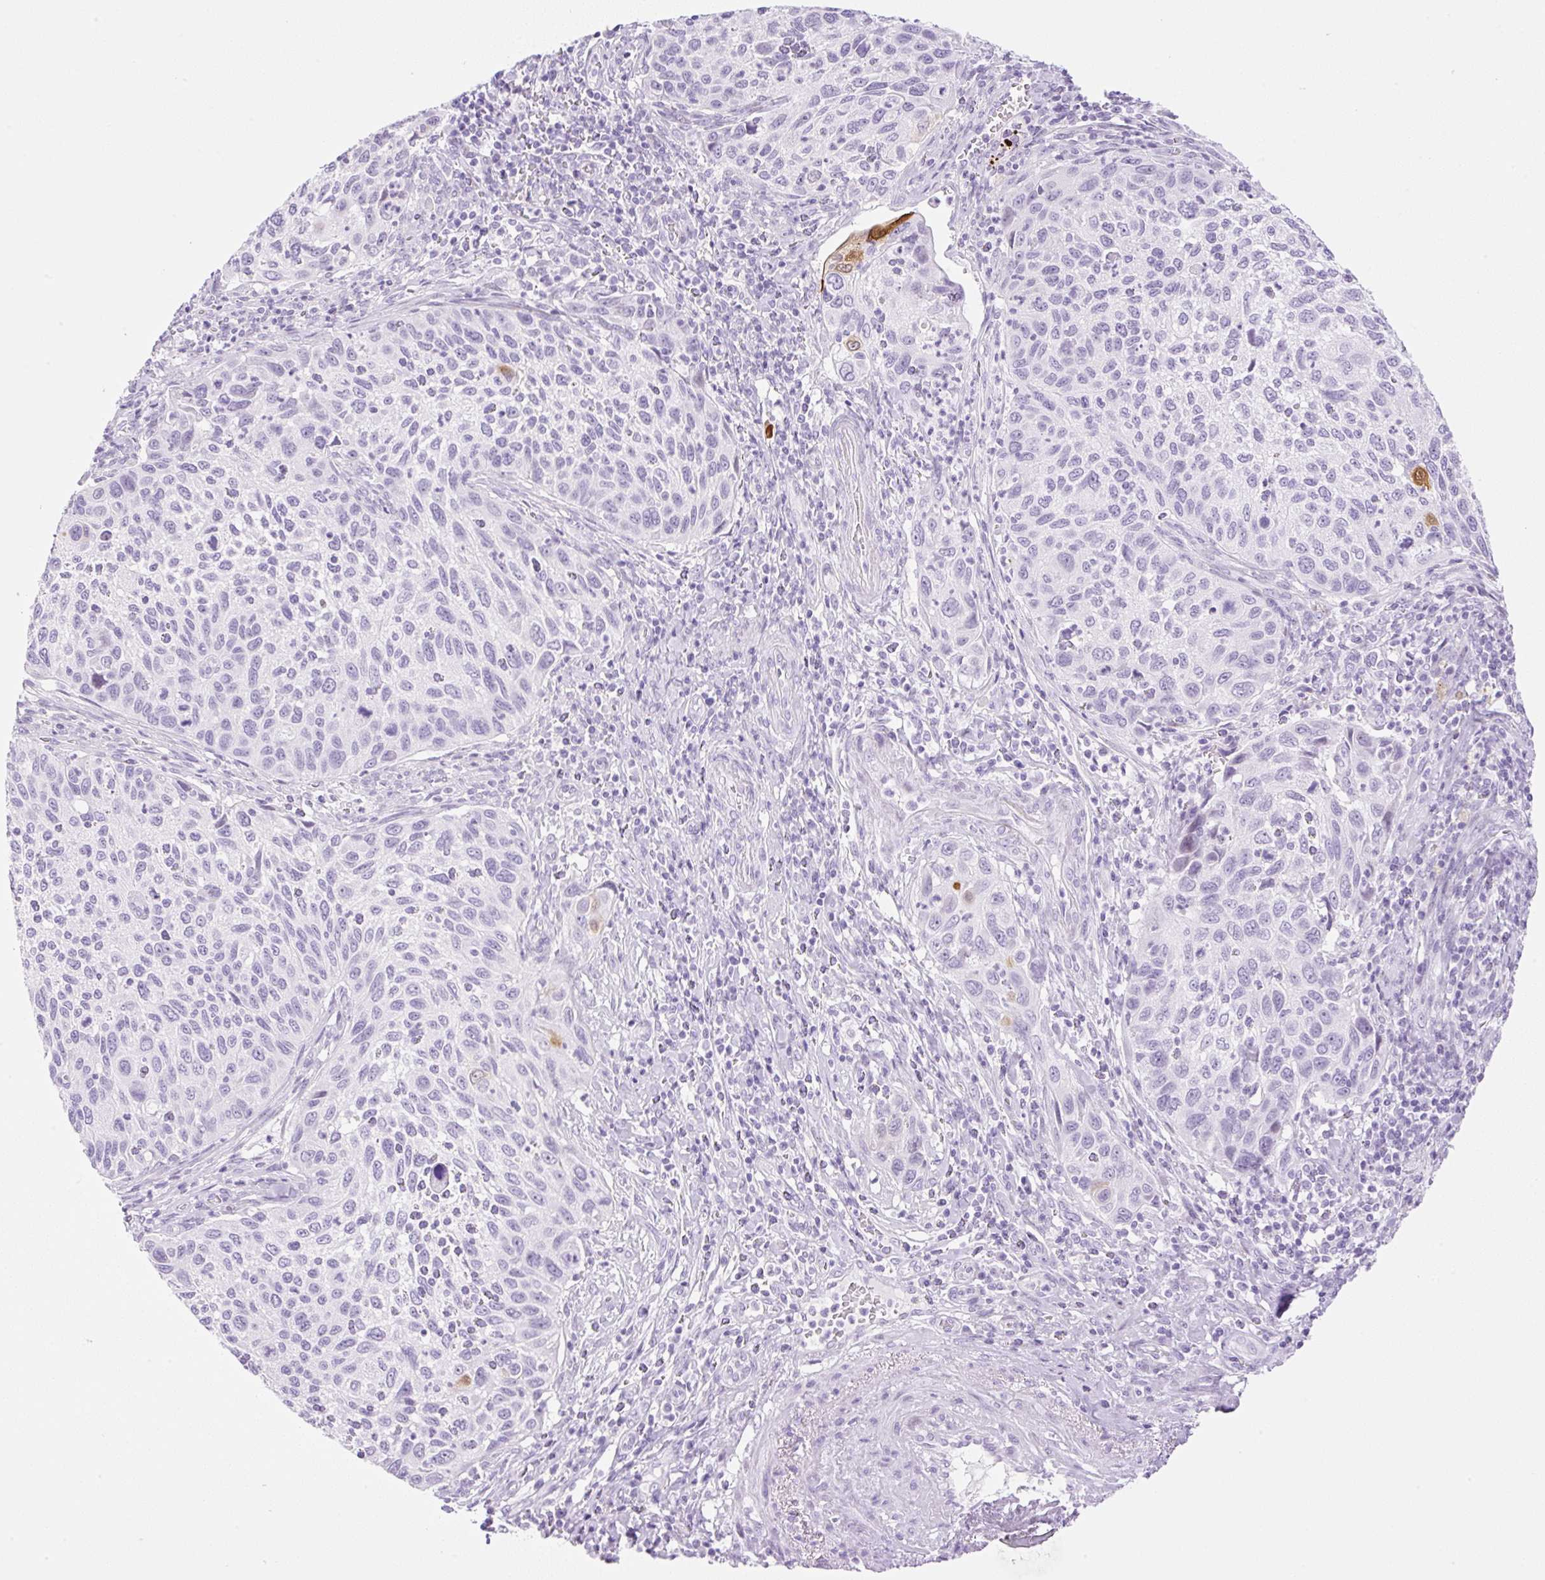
{"staining": {"intensity": "strong", "quantity": "<25%", "location": "cytoplasmic/membranous,nuclear"}, "tissue": "cervical cancer", "cell_type": "Tumor cells", "image_type": "cancer", "snomed": [{"axis": "morphology", "description": "Squamous cell carcinoma, NOS"}, {"axis": "topography", "description": "Cervix"}], "caption": "Protein positivity by IHC displays strong cytoplasmic/membranous and nuclear expression in about <25% of tumor cells in squamous cell carcinoma (cervical).", "gene": "SPRR4", "patient": {"sex": "female", "age": 70}}